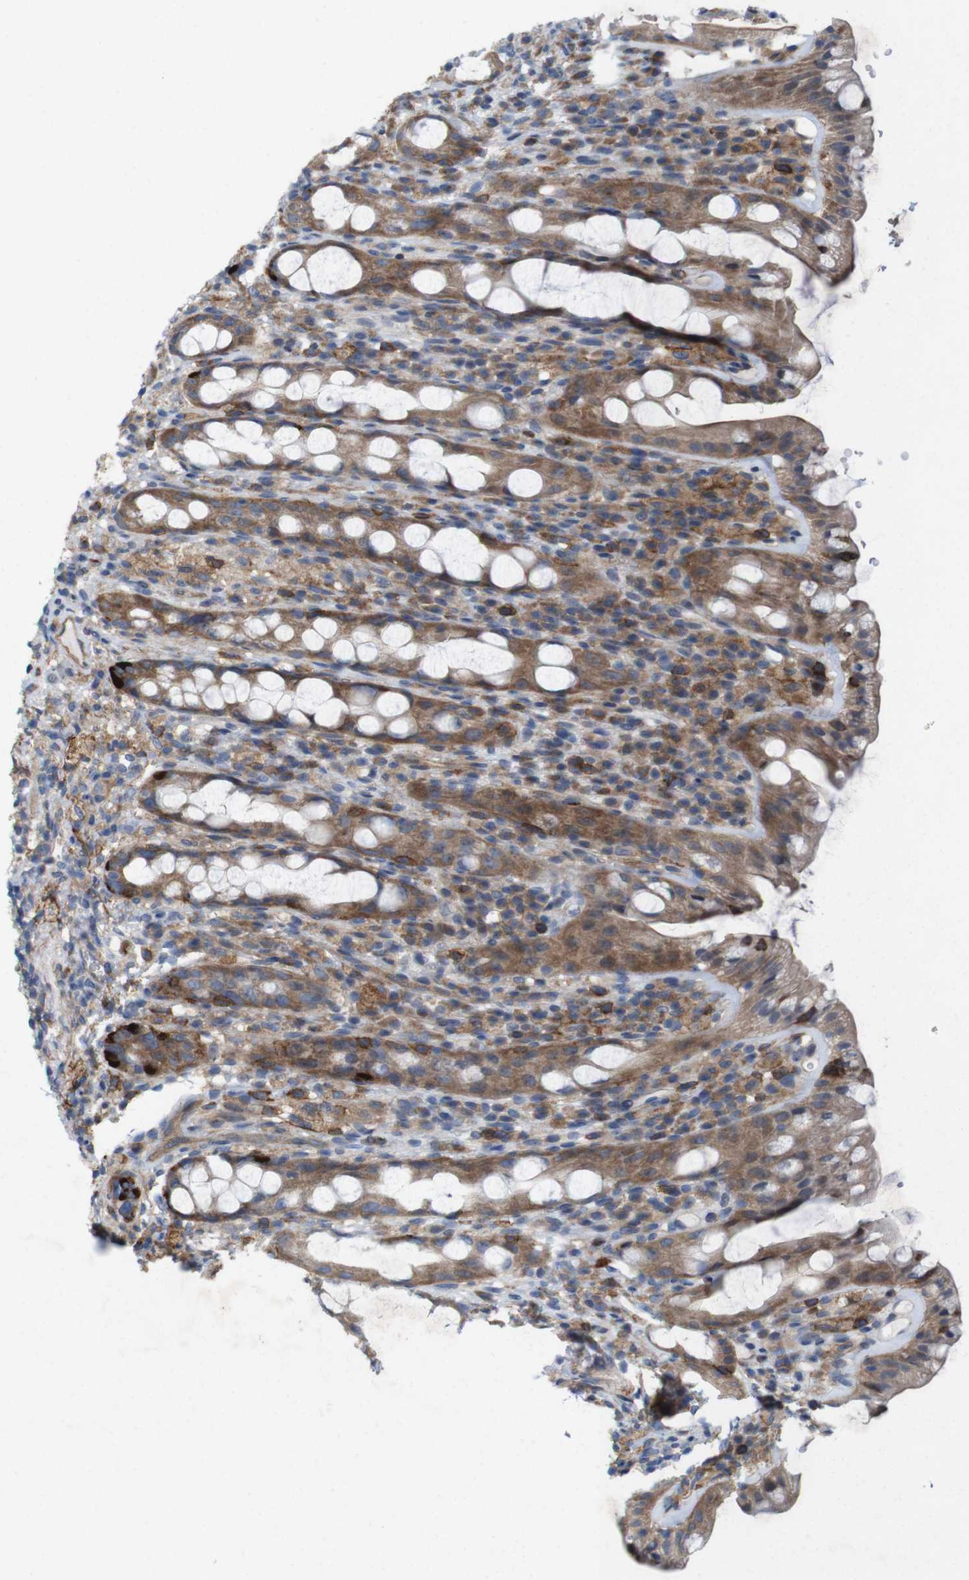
{"staining": {"intensity": "moderate", "quantity": ">75%", "location": "cytoplasmic/membranous"}, "tissue": "rectum", "cell_type": "Glandular cells", "image_type": "normal", "snomed": [{"axis": "morphology", "description": "Normal tissue, NOS"}, {"axis": "topography", "description": "Rectum"}], "caption": "This is a micrograph of IHC staining of benign rectum, which shows moderate positivity in the cytoplasmic/membranous of glandular cells.", "gene": "SIGLEC8", "patient": {"sex": "male", "age": 44}}